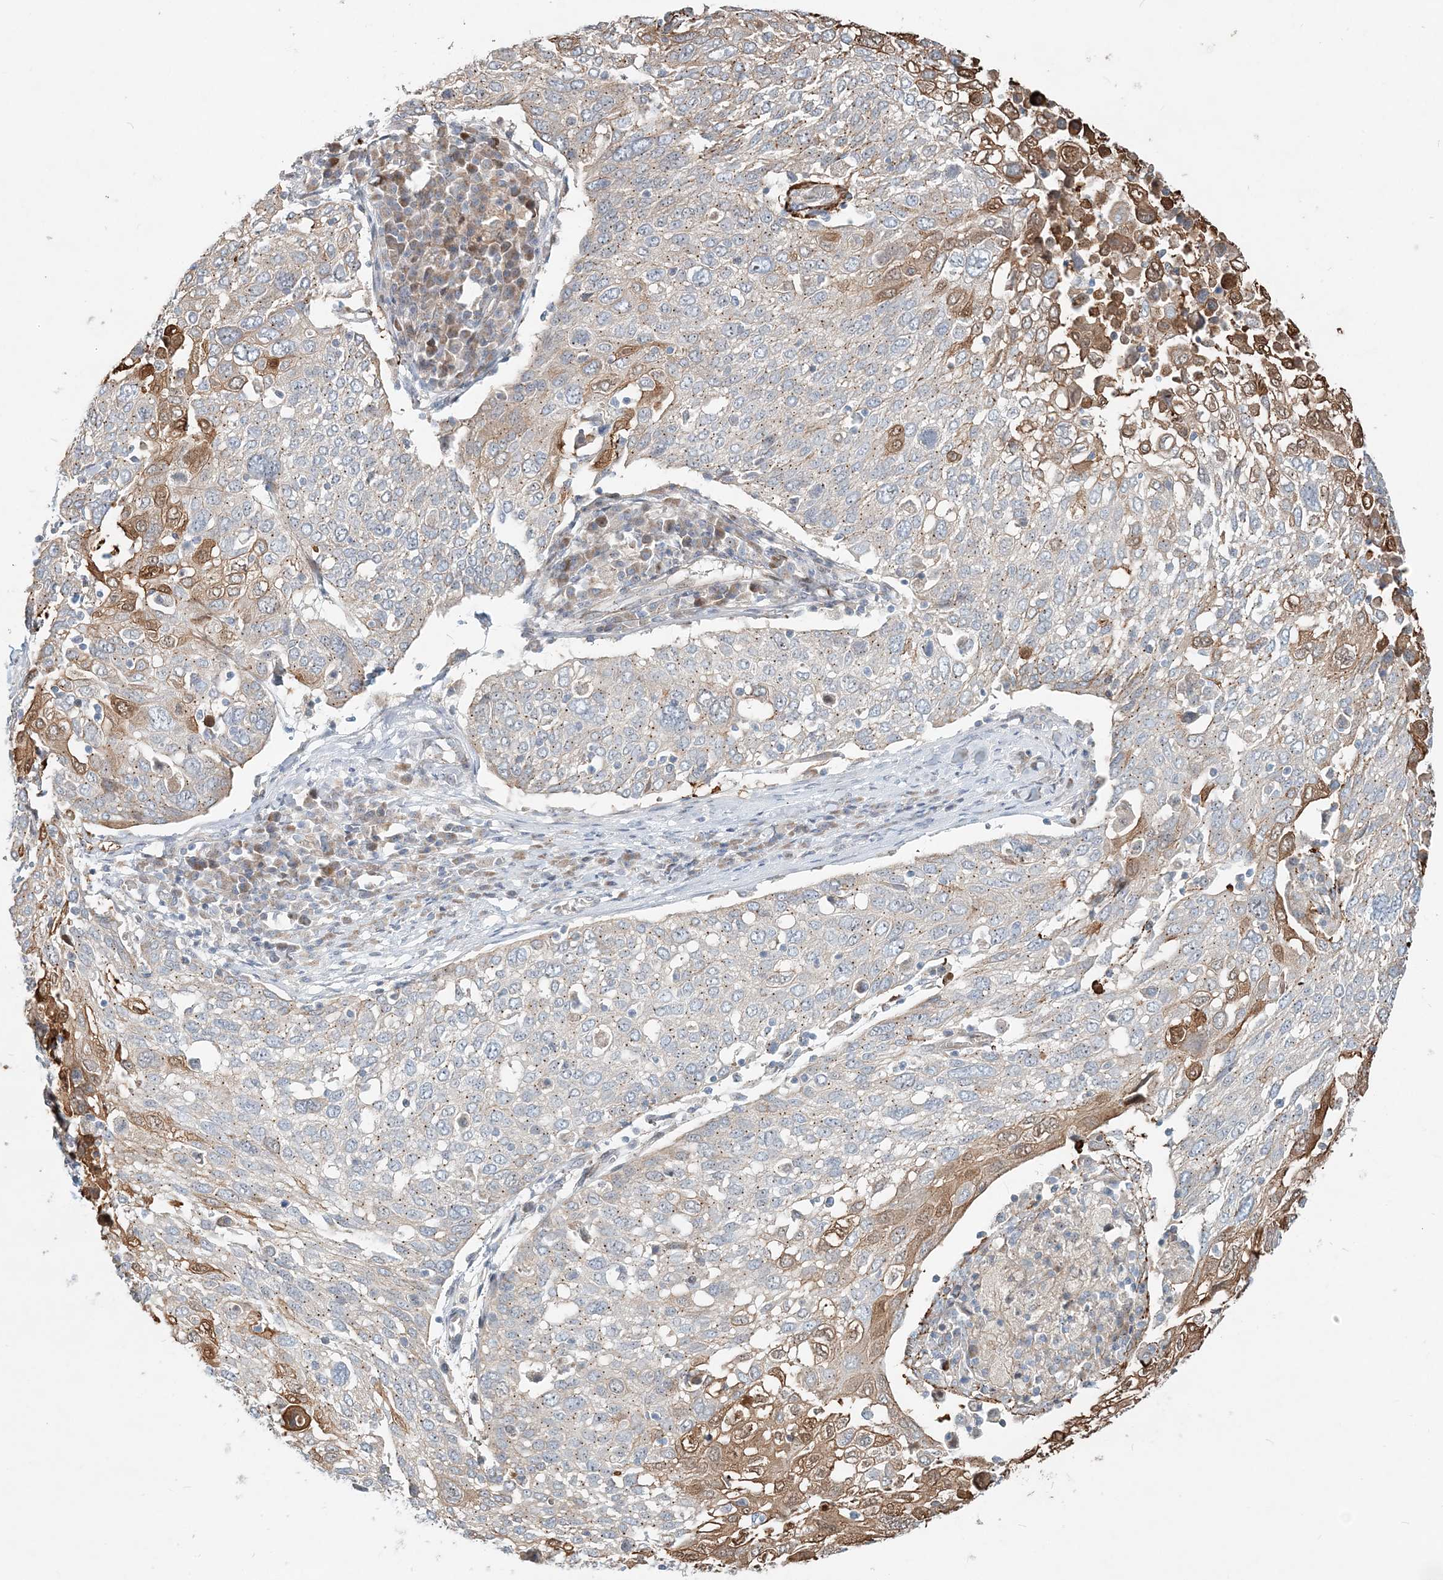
{"staining": {"intensity": "moderate", "quantity": "<25%", "location": "cytoplasmic/membranous"}, "tissue": "lung cancer", "cell_type": "Tumor cells", "image_type": "cancer", "snomed": [{"axis": "morphology", "description": "Squamous cell carcinoma, NOS"}, {"axis": "topography", "description": "Lung"}], "caption": "Immunohistochemistry (IHC) of squamous cell carcinoma (lung) shows low levels of moderate cytoplasmic/membranous expression in about <25% of tumor cells. (DAB (3,3'-diaminobenzidine) IHC with brightfield microscopy, high magnification).", "gene": "CXXC5", "patient": {"sex": "male", "age": 65}}